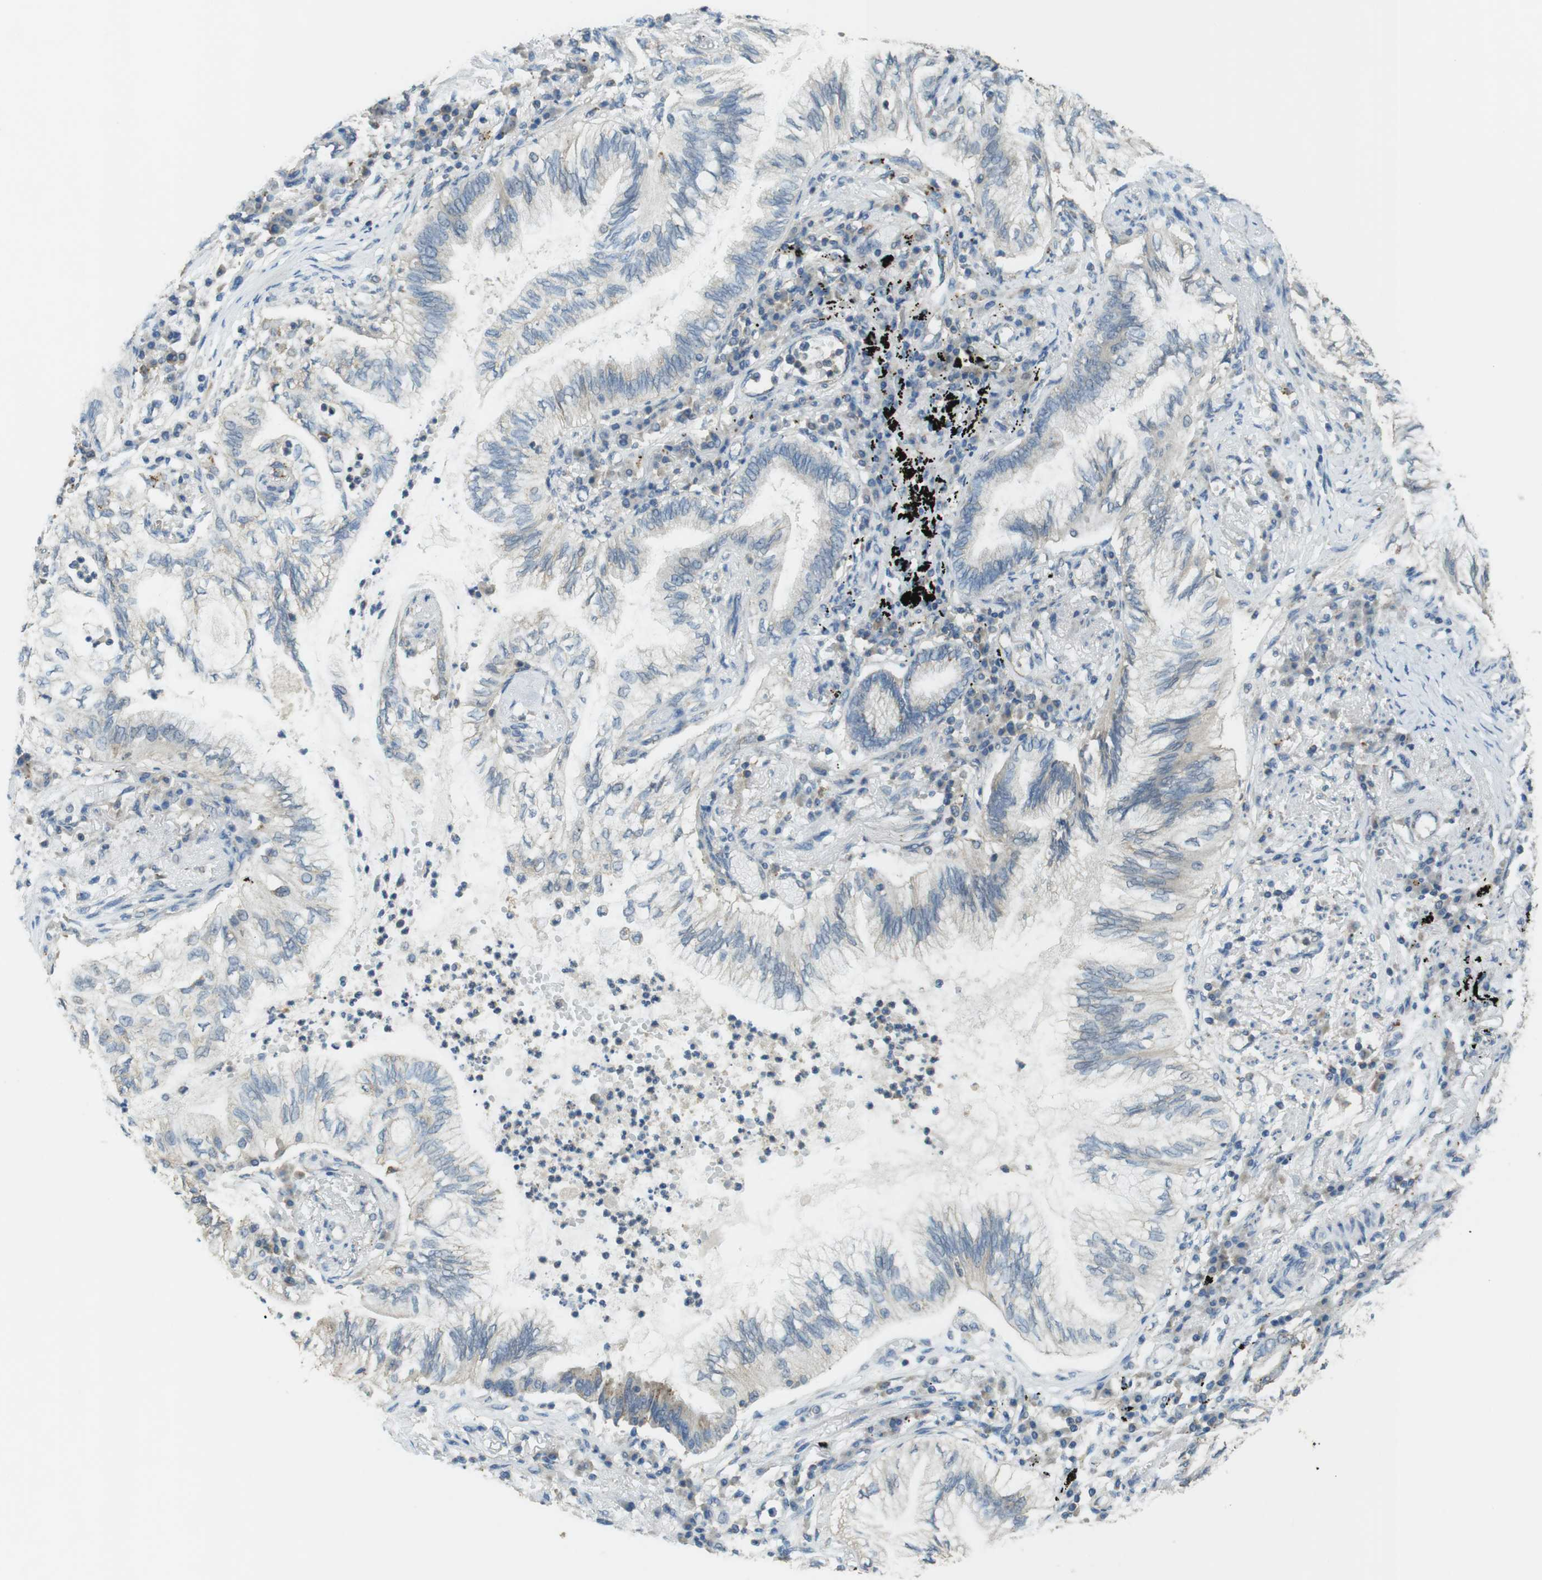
{"staining": {"intensity": "weak", "quantity": "<25%", "location": "cytoplasmic/membranous"}, "tissue": "lung cancer", "cell_type": "Tumor cells", "image_type": "cancer", "snomed": [{"axis": "morphology", "description": "Normal tissue, NOS"}, {"axis": "morphology", "description": "Adenocarcinoma, NOS"}, {"axis": "topography", "description": "Bronchus"}, {"axis": "topography", "description": "Lung"}], "caption": "IHC micrograph of neoplastic tissue: human lung adenocarcinoma stained with DAB displays no significant protein expression in tumor cells.", "gene": "BRI3BP", "patient": {"sex": "female", "age": 70}}